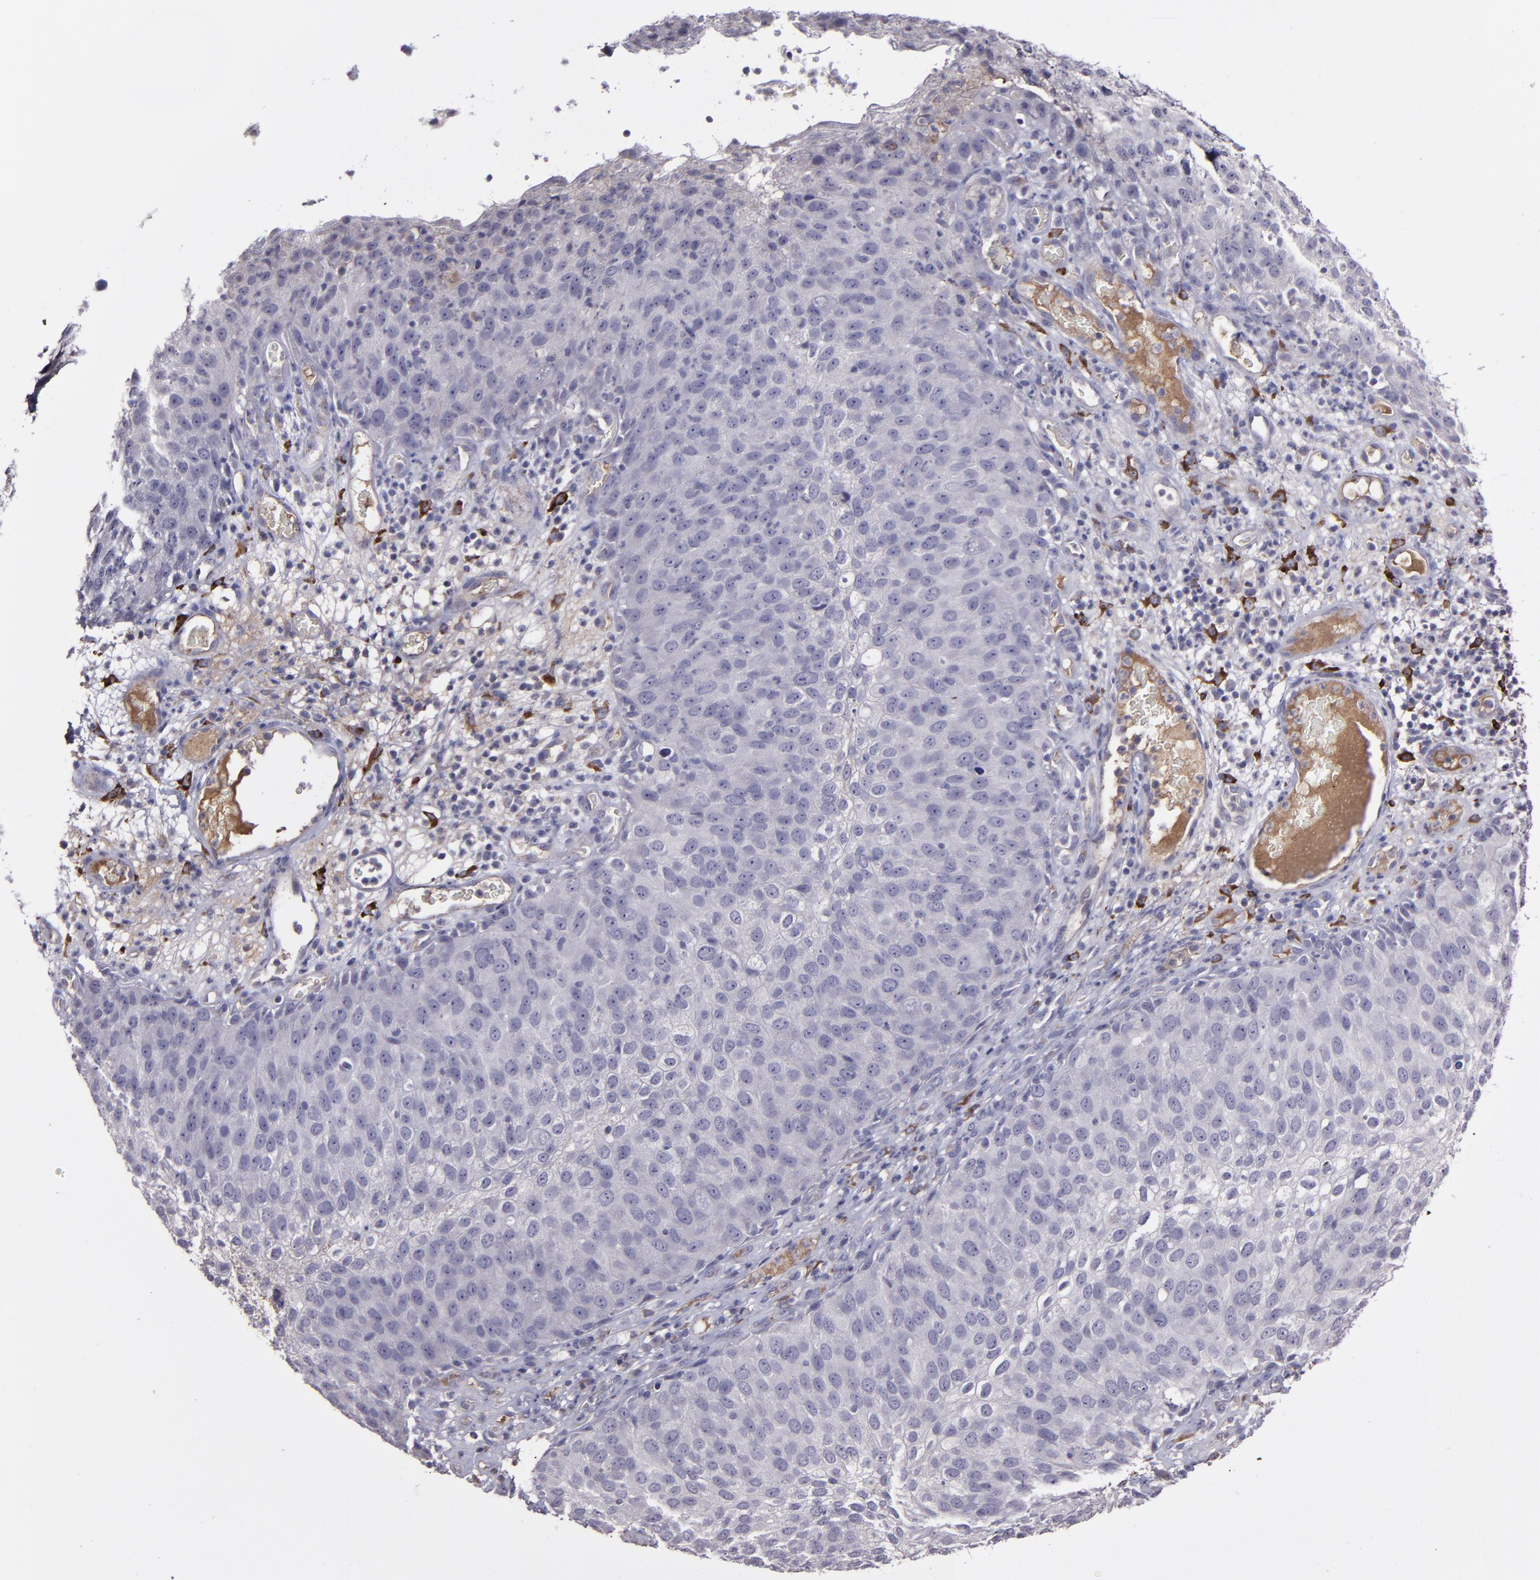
{"staining": {"intensity": "negative", "quantity": "none", "location": "none"}, "tissue": "skin cancer", "cell_type": "Tumor cells", "image_type": "cancer", "snomed": [{"axis": "morphology", "description": "Squamous cell carcinoma, NOS"}, {"axis": "topography", "description": "Skin"}], "caption": "This is an immunohistochemistry micrograph of human skin squamous cell carcinoma. There is no positivity in tumor cells.", "gene": "MASP1", "patient": {"sex": "male", "age": 87}}